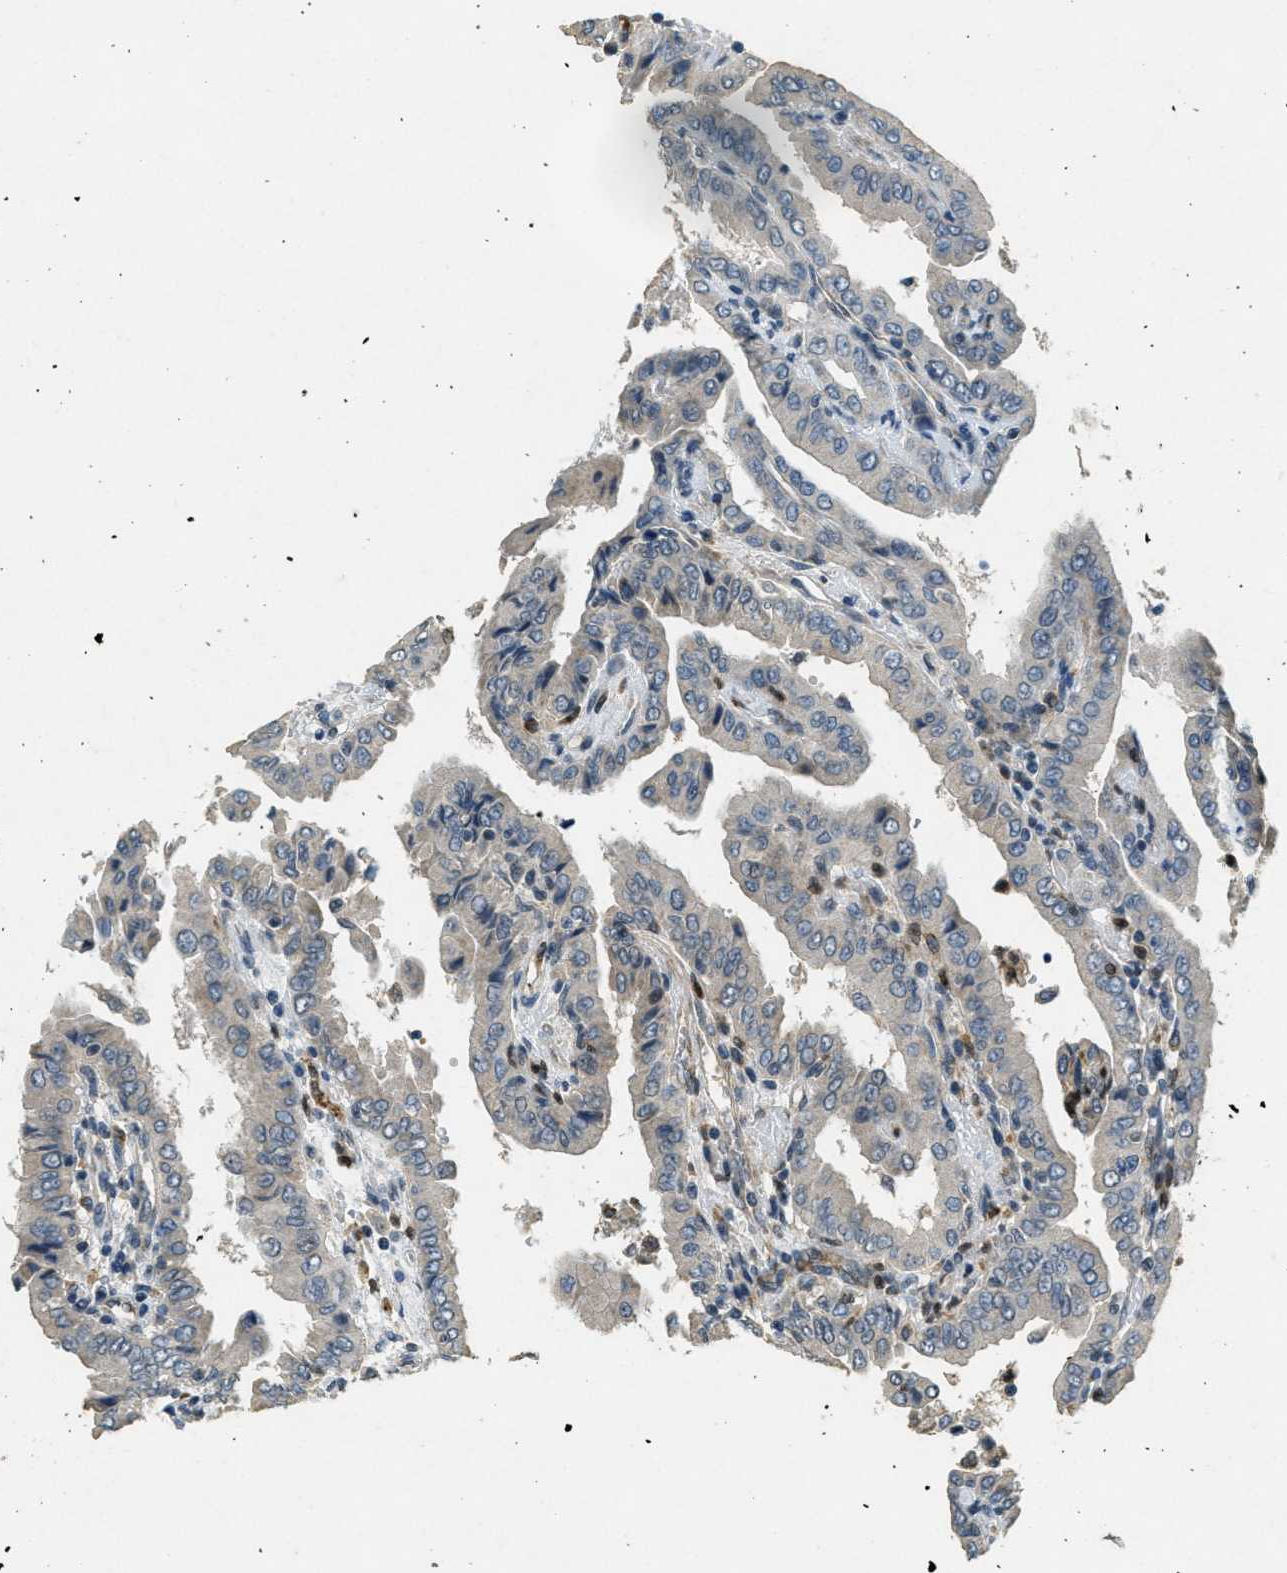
{"staining": {"intensity": "weak", "quantity": "25%-75%", "location": "cytoplasmic/membranous"}, "tissue": "thyroid cancer", "cell_type": "Tumor cells", "image_type": "cancer", "snomed": [{"axis": "morphology", "description": "Papillary adenocarcinoma, NOS"}, {"axis": "topography", "description": "Thyroid gland"}], "caption": "This image exhibits immunohistochemistry (IHC) staining of thyroid papillary adenocarcinoma, with low weak cytoplasmic/membranous expression in about 25%-75% of tumor cells.", "gene": "RAB3D", "patient": {"sex": "male", "age": 33}}